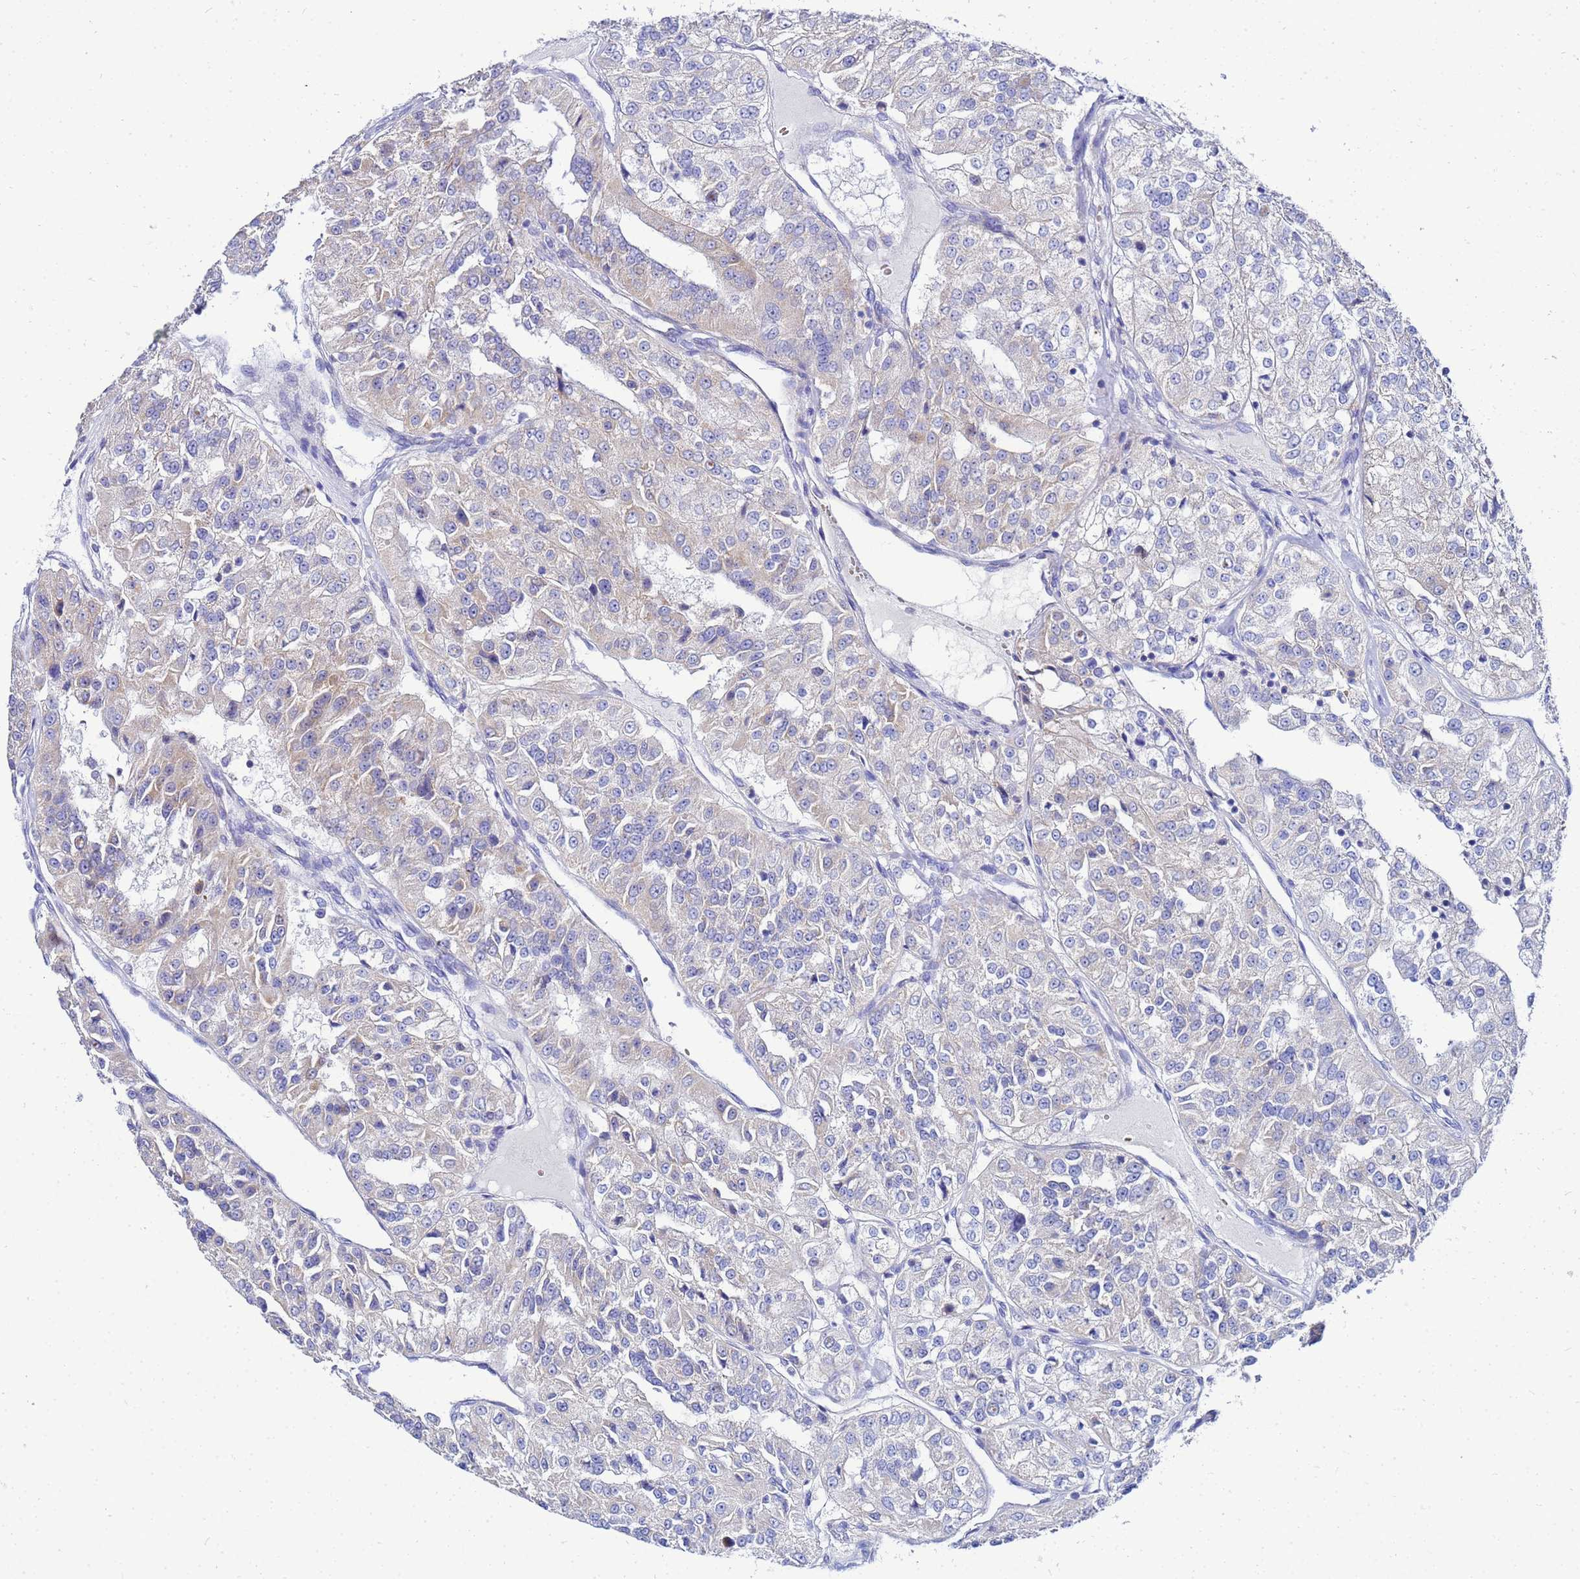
{"staining": {"intensity": "negative", "quantity": "none", "location": "none"}, "tissue": "renal cancer", "cell_type": "Tumor cells", "image_type": "cancer", "snomed": [{"axis": "morphology", "description": "Adenocarcinoma, NOS"}, {"axis": "topography", "description": "Kidney"}], "caption": "Histopathology image shows no protein positivity in tumor cells of adenocarcinoma (renal) tissue.", "gene": "FAHD2A", "patient": {"sex": "female", "age": 63}}